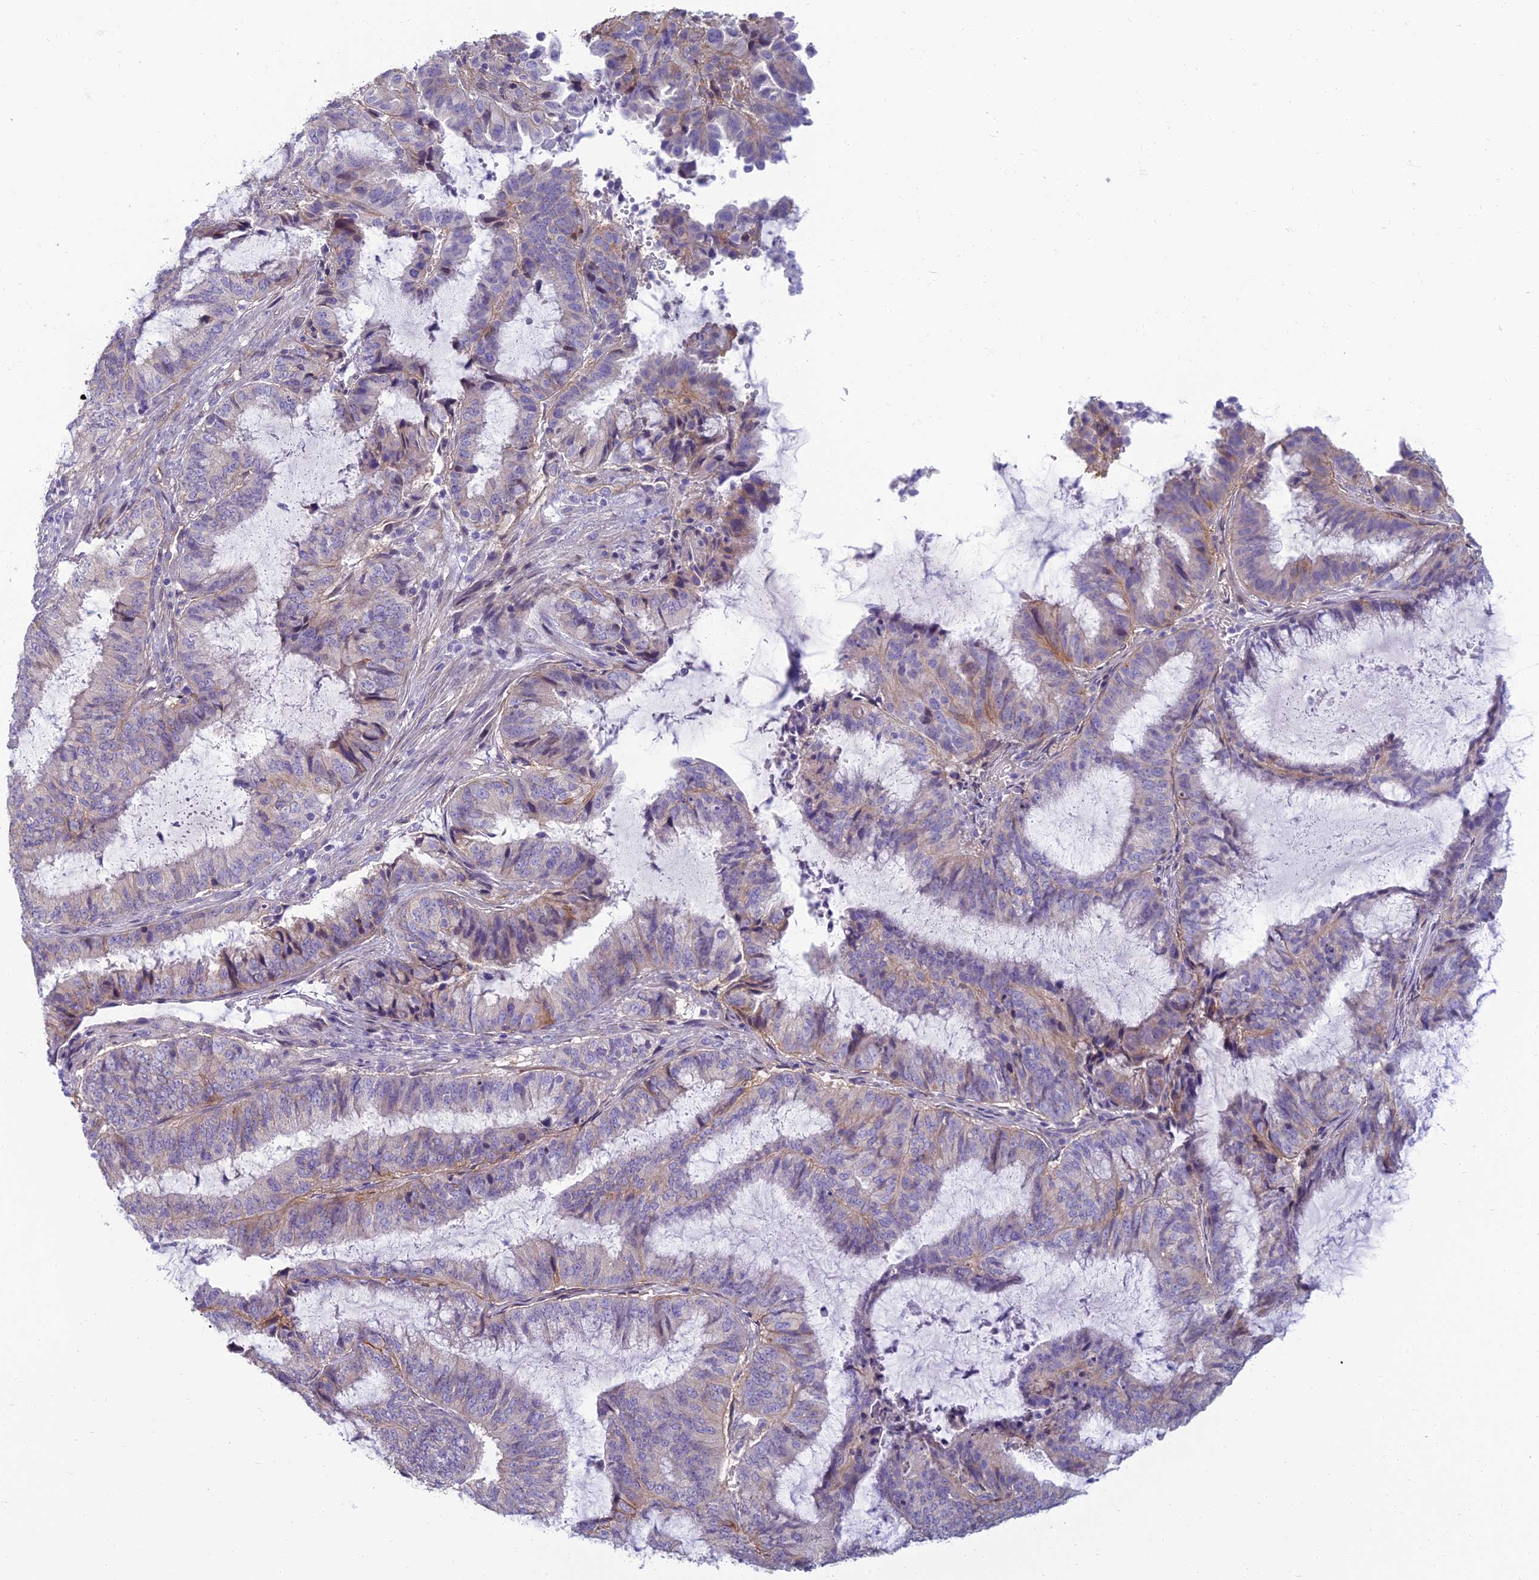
{"staining": {"intensity": "negative", "quantity": "none", "location": "none"}, "tissue": "endometrial cancer", "cell_type": "Tumor cells", "image_type": "cancer", "snomed": [{"axis": "morphology", "description": "Adenocarcinoma, NOS"}, {"axis": "topography", "description": "Endometrium"}], "caption": "Tumor cells are negative for brown protein staining in endometrial adenocarcinoma. Brightfield microscopy of IHC stained with DAB (3,3'-diaminobenzidine) (brown) and hematoxylin (blue), captured at high magnification.", "gene": "NEURL1", "patient": {"sex": "female", "age": 51}}